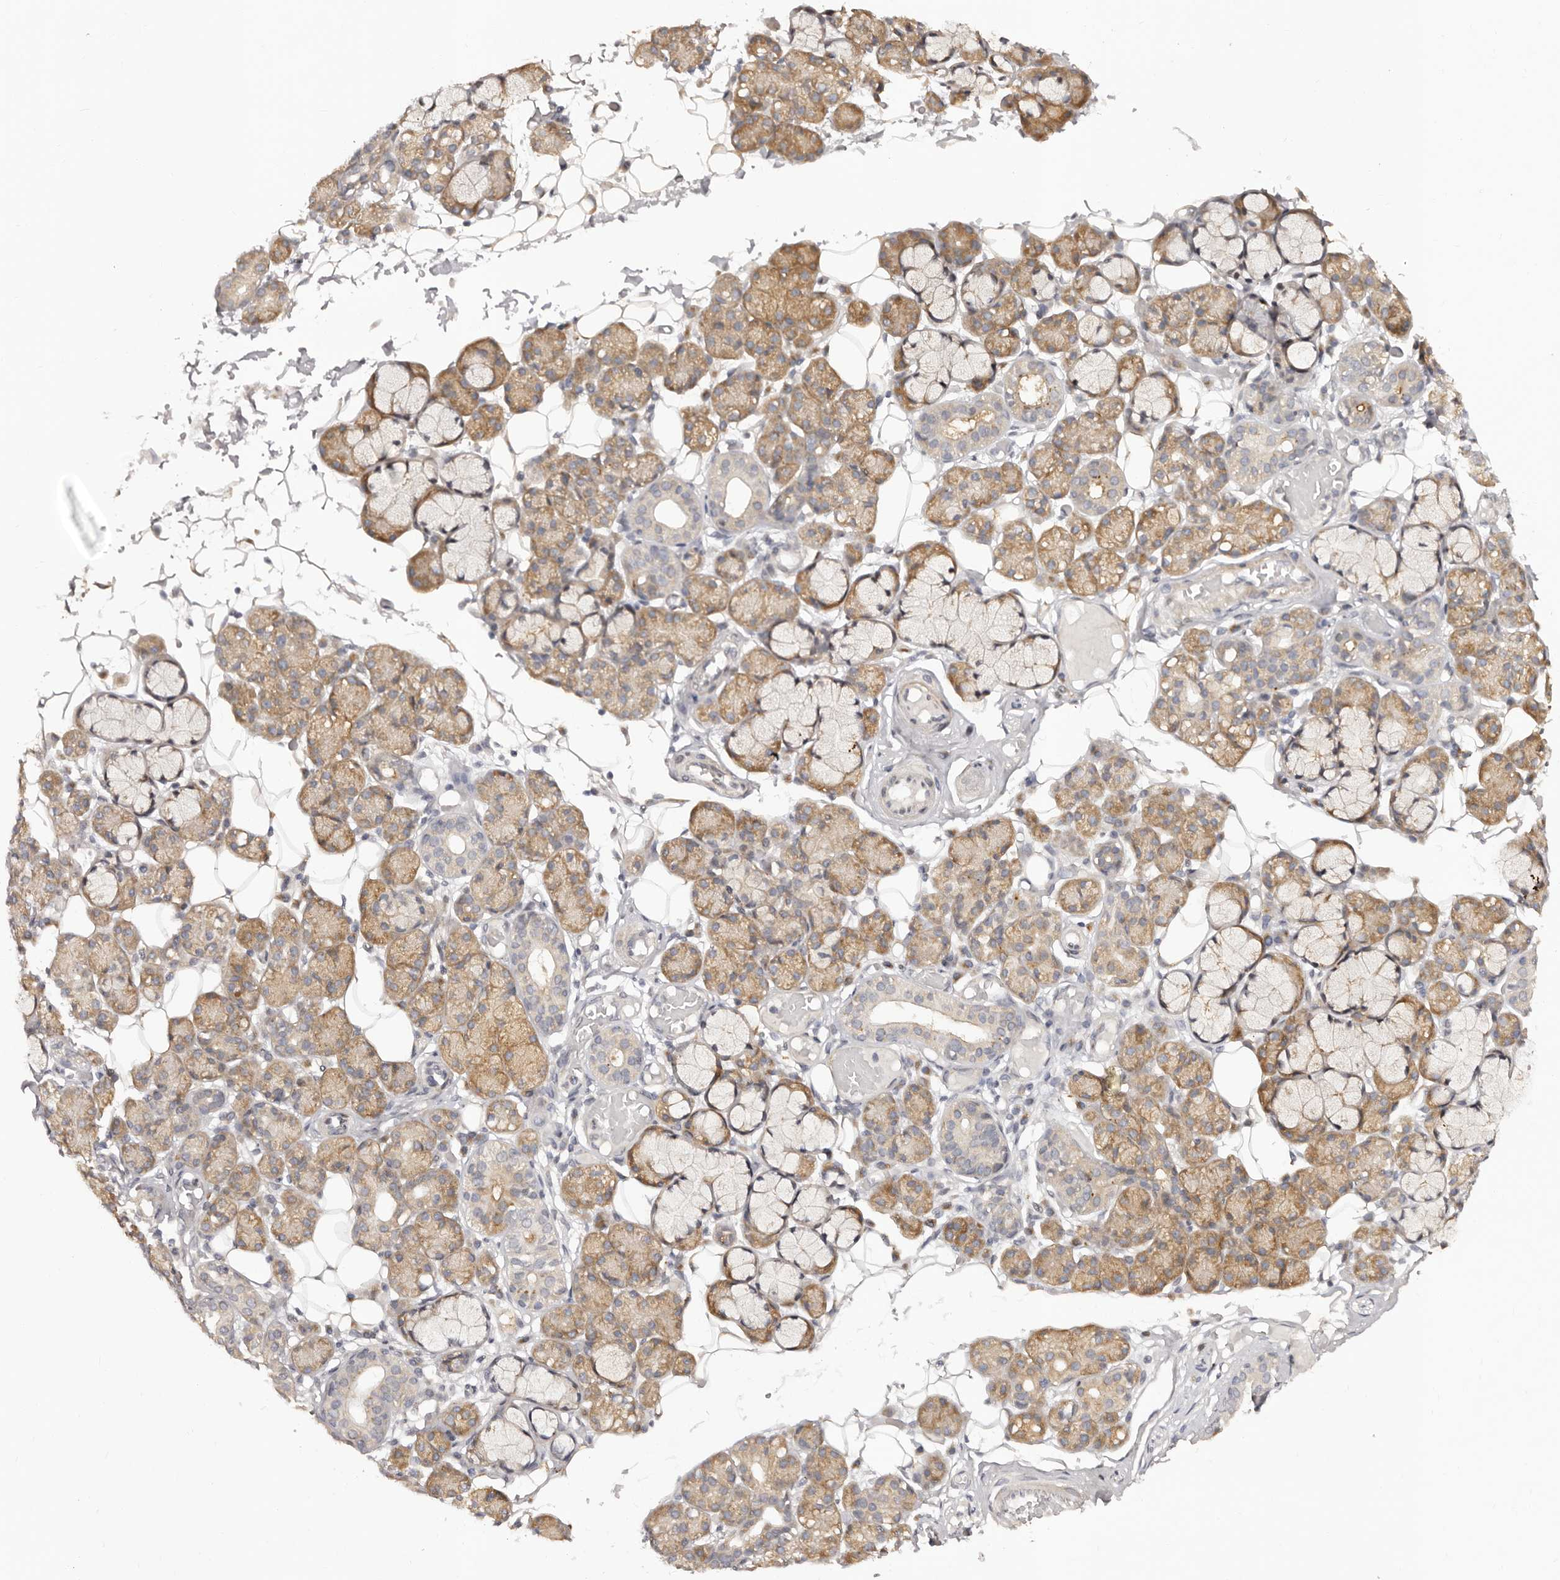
{"staining": {"intensity": "moderate", "quantity": ">75%", "location": "cytoplasmic/membranous"}, "tissue": "salivary gland", "cell_type": "Glandular cells", "image_type": "normal", "snomed": [{"axis": "morphology", "description": "Normal tissue, NOS"}, {"axis": "topography", "description": "Salivary gland"}], "caption": "Immunohistochemical staining of normal salivary gland exhibits moderate cytoplasmic/membranous protein positivity in about >75% of glandular cells.", "gene": "MICAL2", "patient": {"sex": "male", "age": 63}}